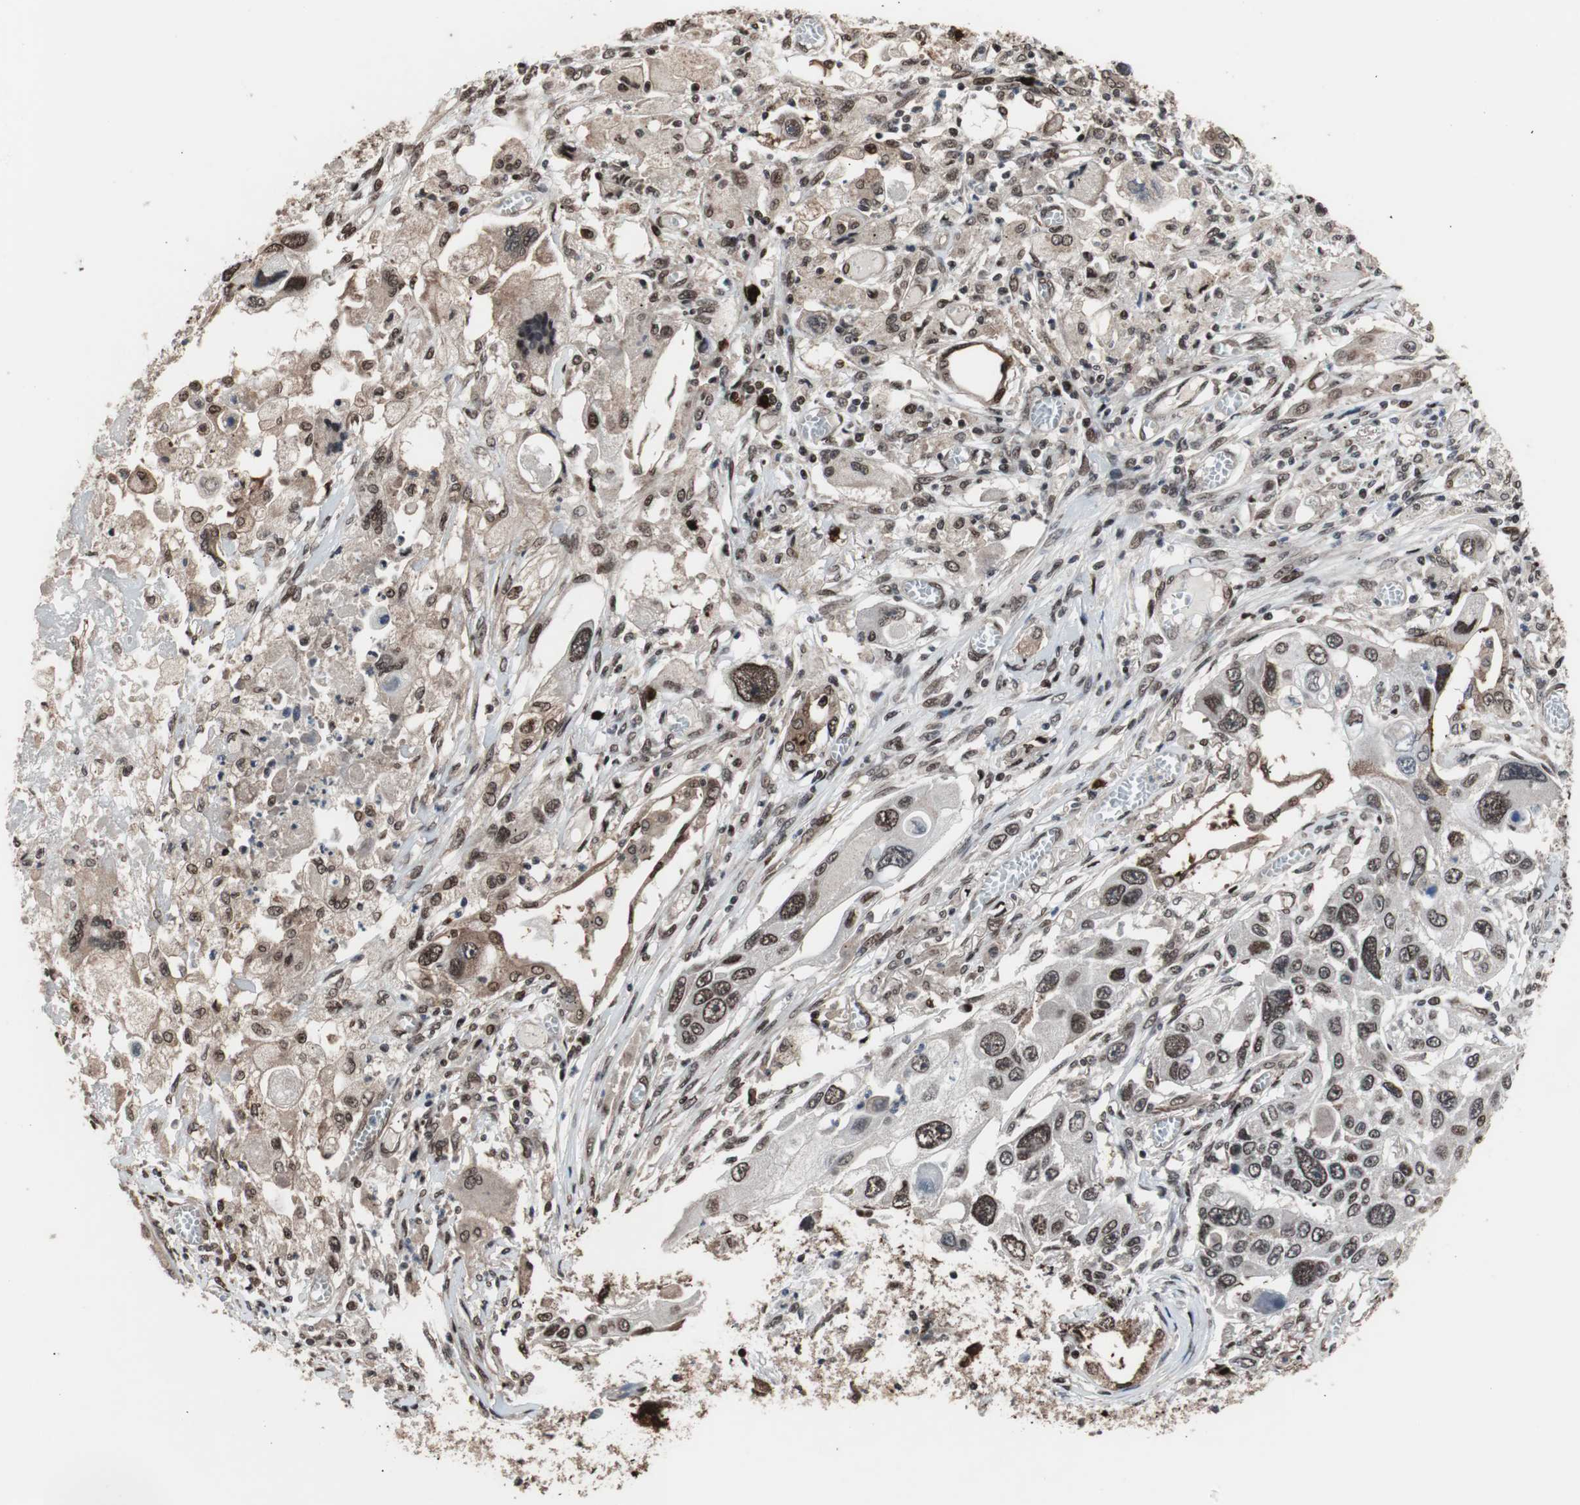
{"staining": {"intensity": "moderate", "quantity": "25%-75%", "location": "nuclear"}, "tissue": "lung cancer", "cell_type": "Tumor cells", "image_type": "cancer", "snomed": [{"axis": "morphology", "description": "Squamous cell carcinoma, NOS"}, {"axis": "topography", "description": "Lung"}], "caption": "Immunohistochemistry (IHC) photomicrograph of neoplastic tissue: human squamous cell carcinoma (lung) stained using immunohistochemistry displays medium levels of moderate protein expression localized specifically in the nuclear of tumor cells, appearing as a nuclear brown color.", "gene": "POGZ", "patient": {"sex": "male", "age": 71}}